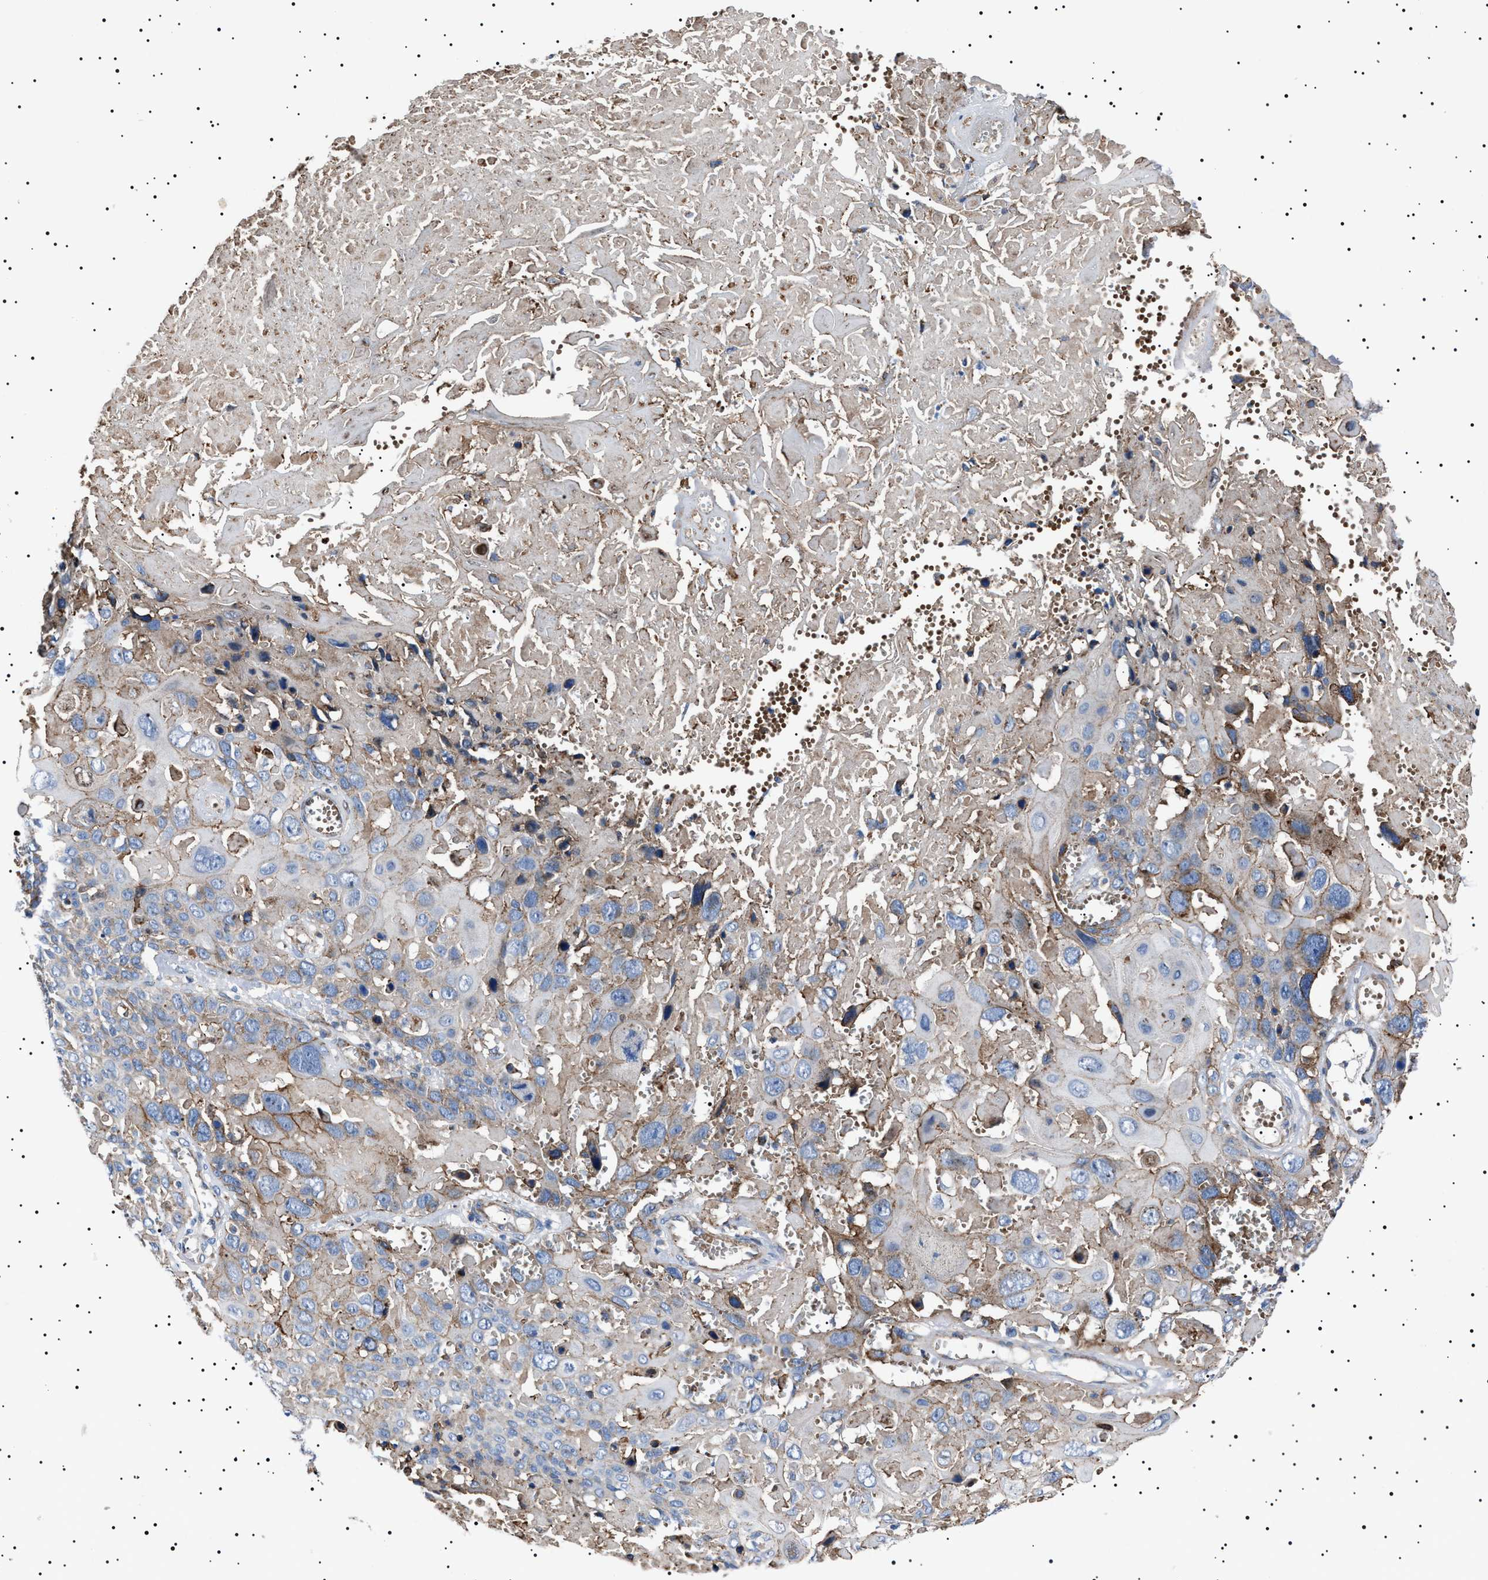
{"staining": {"intensity": "negative", "quantity": "none", "location": "none"}, "tissue": "cervical cancer", "cell_type": "Tumor cells", "image_type": "cancer", "snomed": [{"axis": "morphology", "description": "Squamous cell carcinoma, NOS"}, {"axis": "topography", "description": "Cervix"}], "caption": "Micrograph shows no significant protein expression in tumor cells of cervical cancer (squamous cell carcinoma).", "gene": "NEU1", "patient": {"sex": "female", "age": 74}}